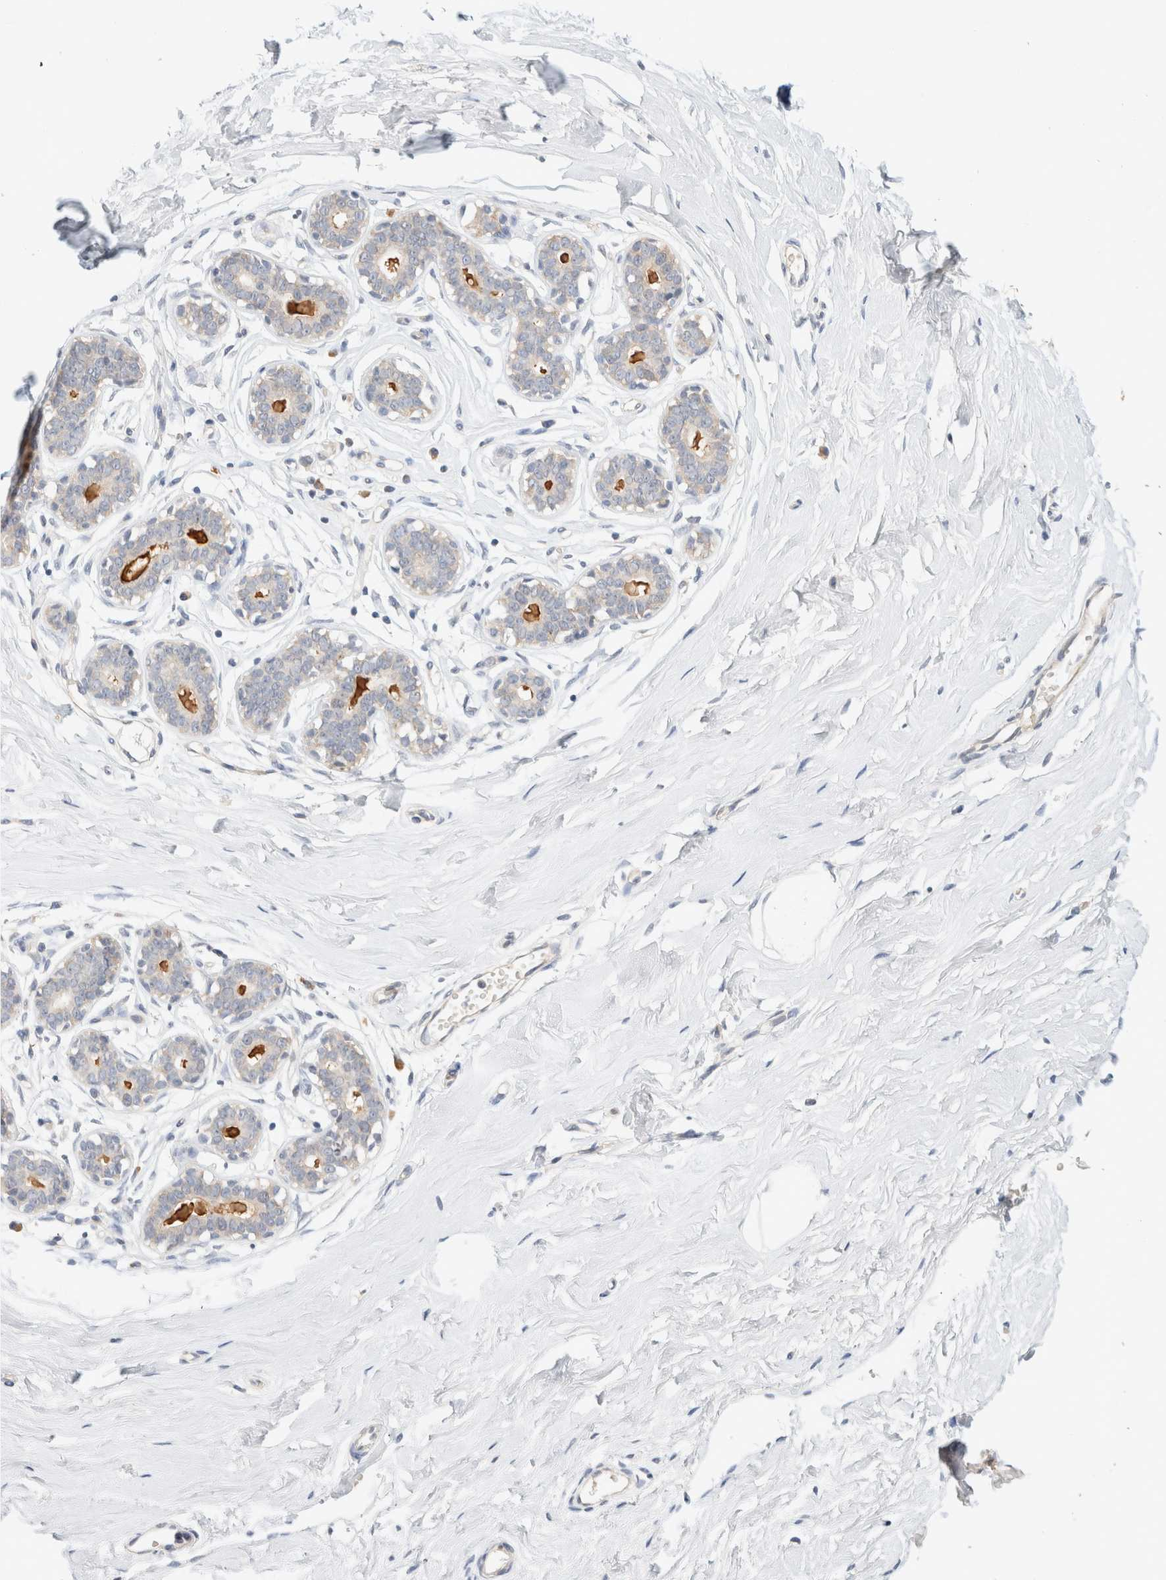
{"staining": {"intensity": "negative", "quantity": "none", "location": "none"}, "tissue": "breast", "cell_type": "Adipocytes", "image_type": "normal", "snomed": [{"axis": "morphology", "description": "Normal tissue, NOS"}, {"axis": "topography", "description": "Breast"}], "caption": "This histopathology image is of normal breast stained with immunohistochemistry (IHC) to label a protein in brown with the nuclei are counter-stained blue. There is no staining in adipocytes. (Brightfield microscopy of DAB immunohistochemistry (IHC) at high magnification).", "gene": "SPRTN", "patient": {"sex": "female", "age": 23}}